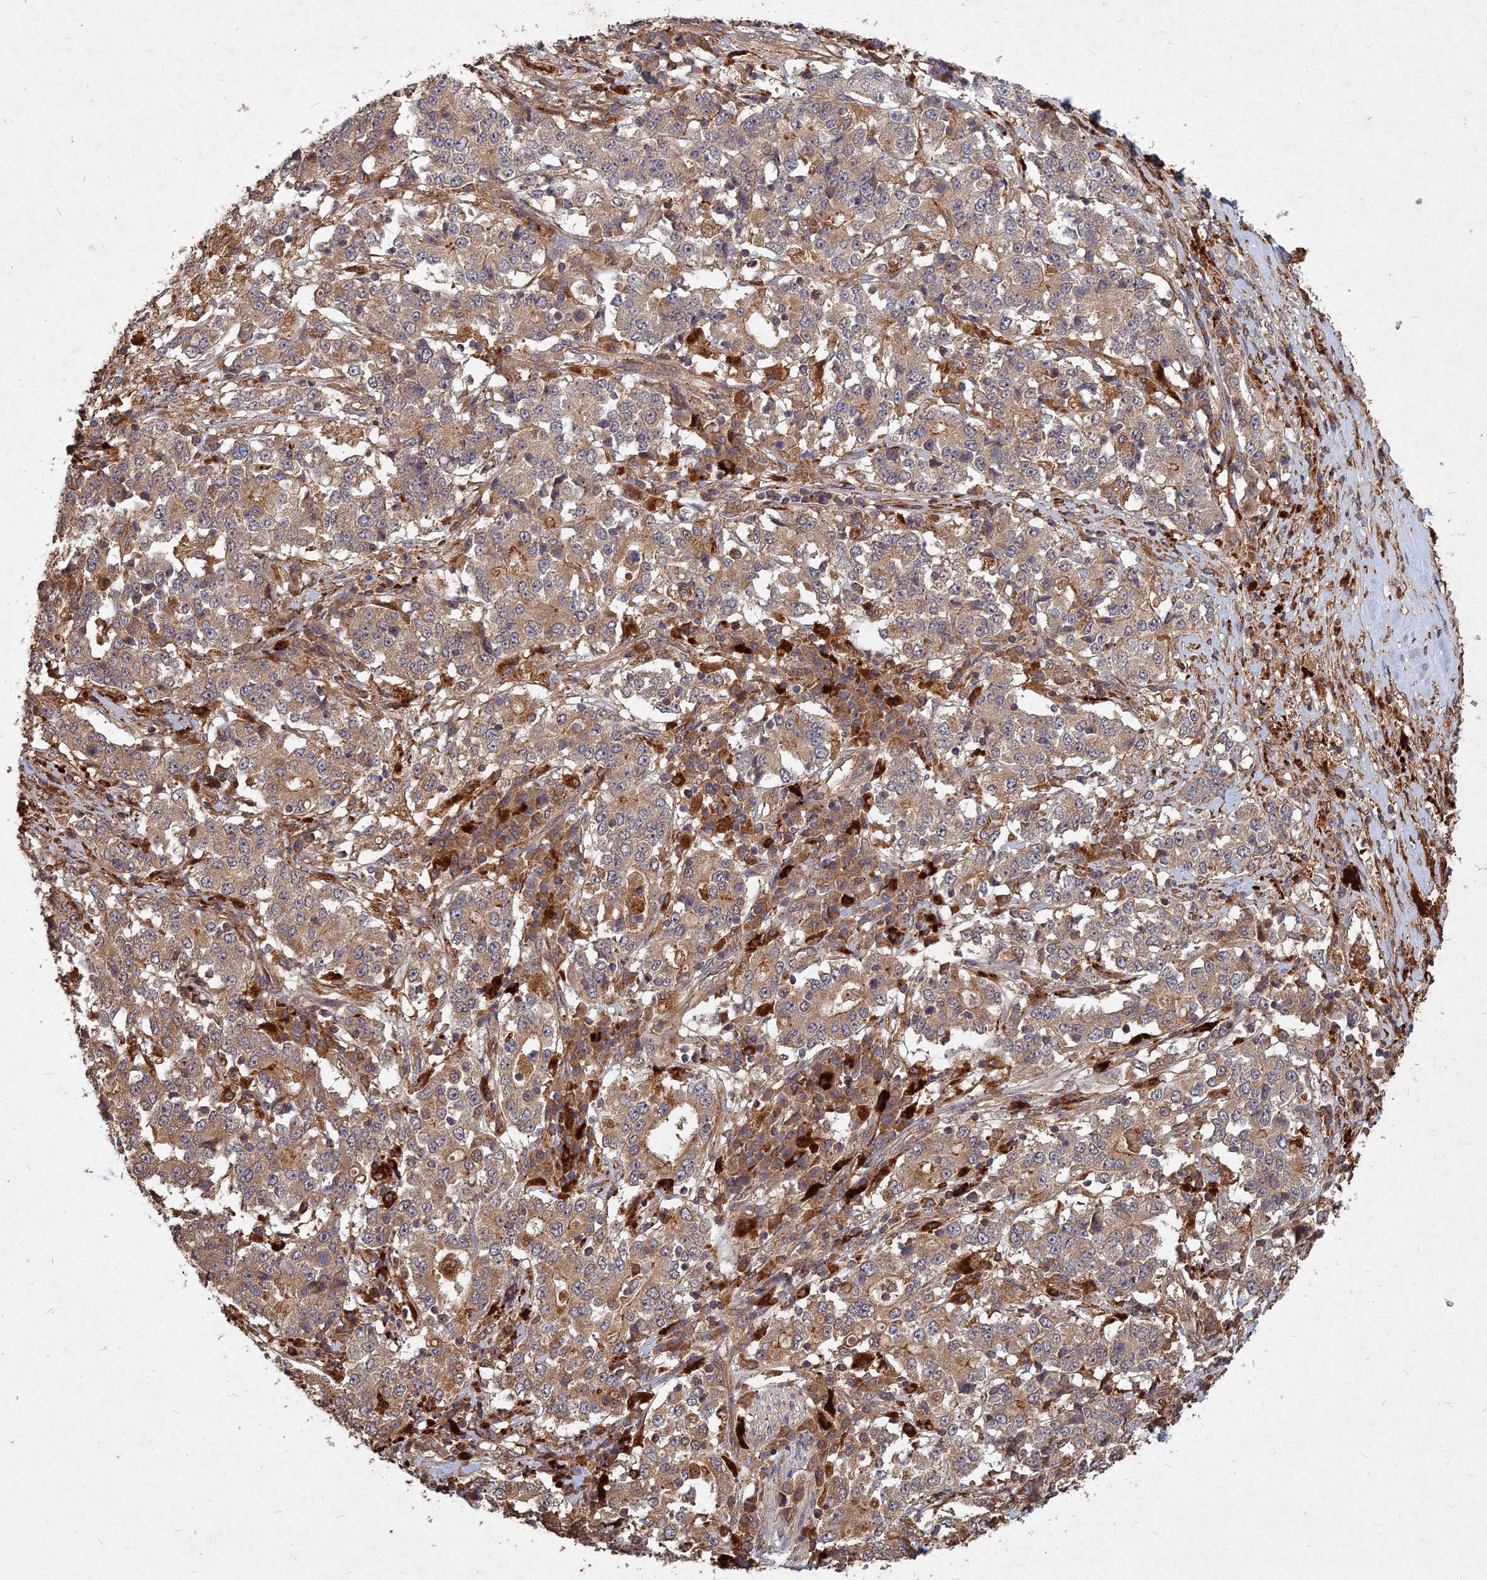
{"staining": {"intensity": "weak", "quantity": "25%-75%", "location": "cytoplasmic/membranous"}, "tissue": "stomach cancer", "cell_type": "Tumor cells", "image_type": "cancer", "snomed": [{"axis": "morphology", "description": "Adenocarcinoma, NOS"}, {"axis": "topography", "description": "Stomach"}], "caption": "Brown immunohistochemical staining in human stomach adenocarcinoma exhibits weak cytoplasmic/membranous staining in about 25%-75% of tumor cells.", "gene": "UBE2W", "patient": {"sex": "male", "age": 59}}